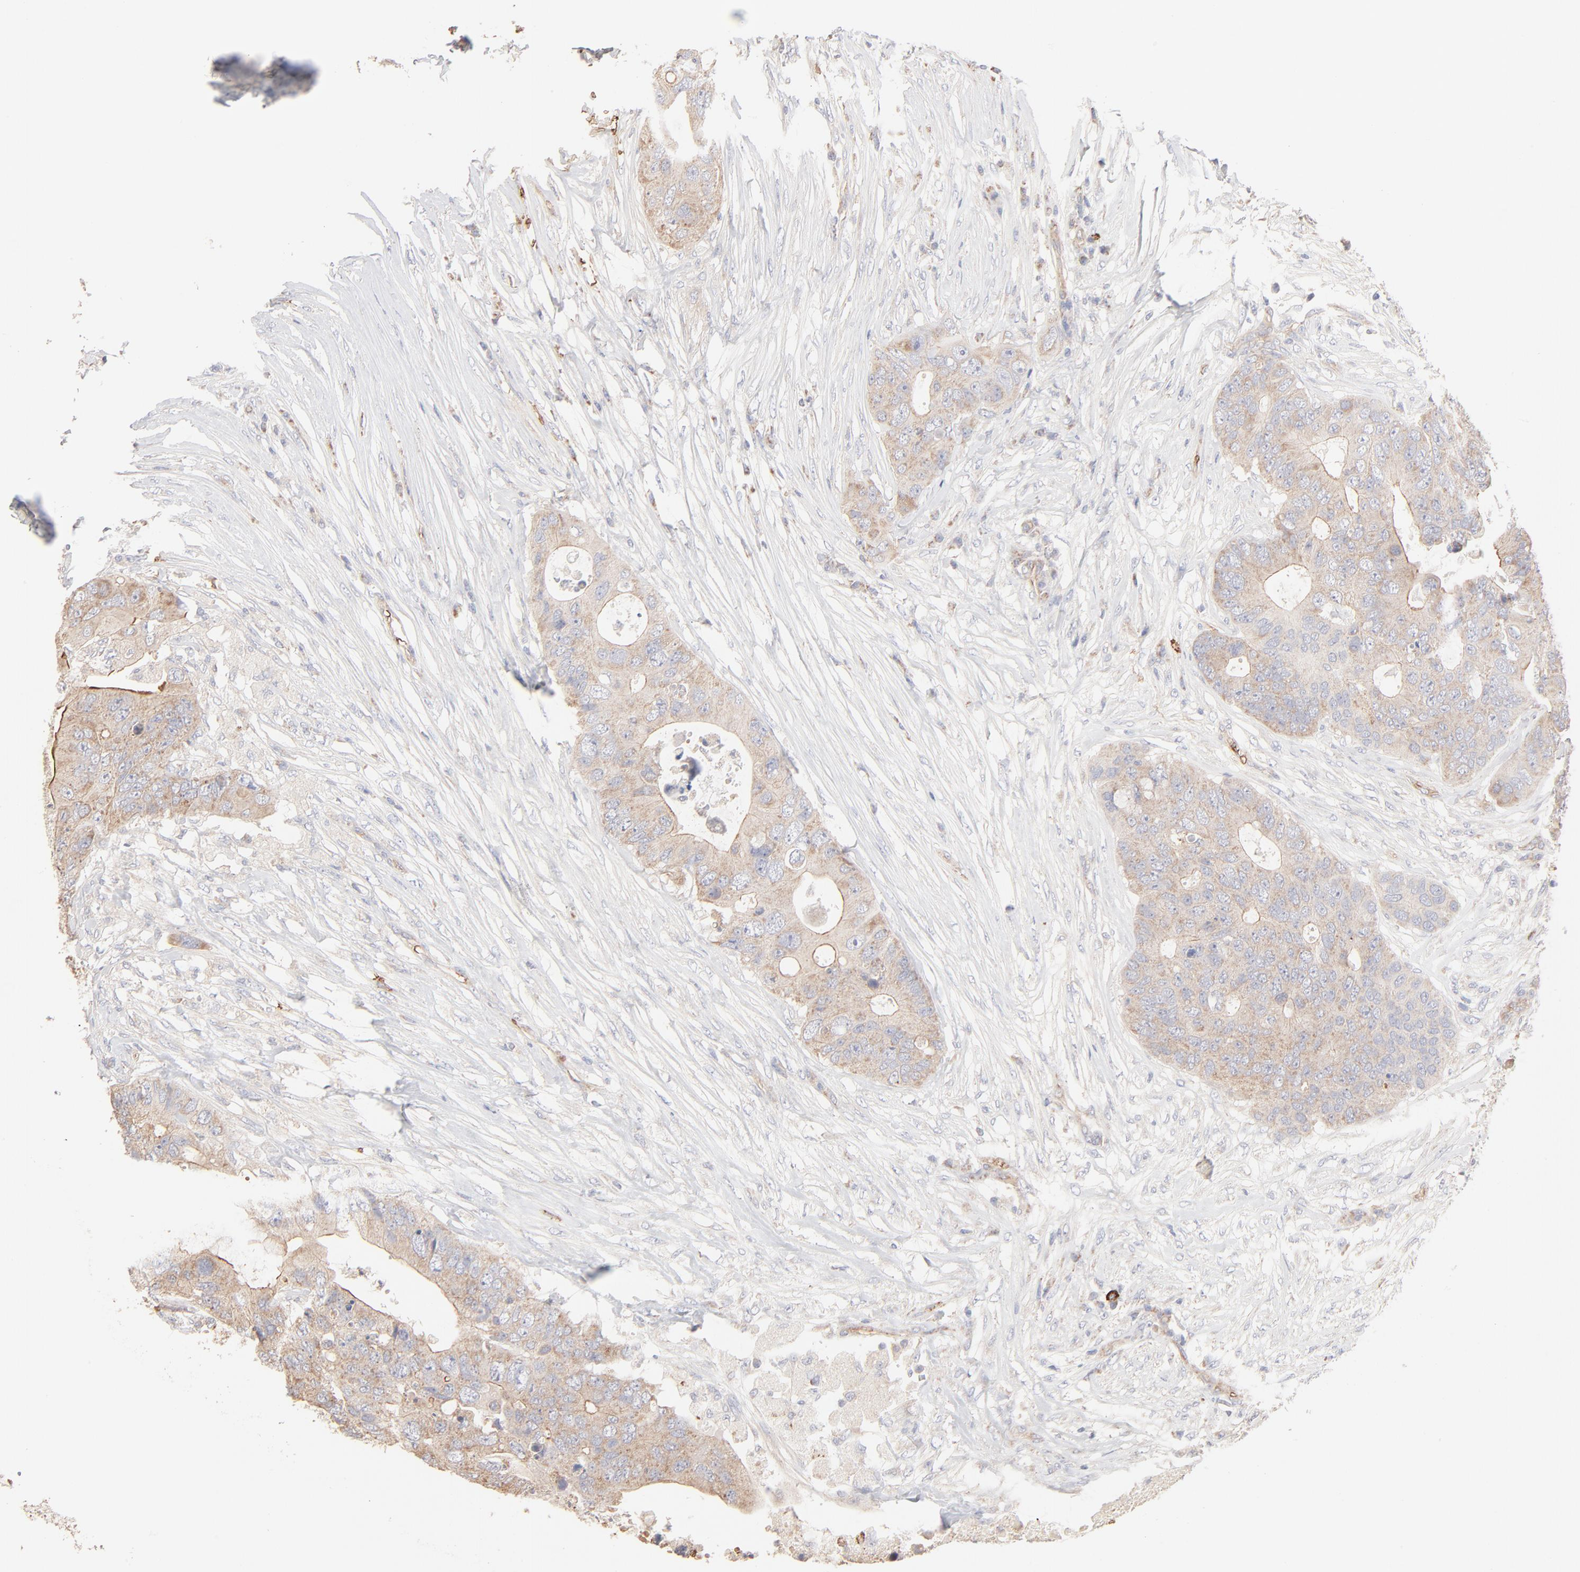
{"staining": {"intensity": "weak", "quantity": ">75%", "location": "cytoplasmic/membranous"}, "tissue": "colorectal cancer", "cell_type": "Tumor cells", "image_type": "cancer", "snomed": [{"axis": "morphology", "description": "Adenocarcinoma, NOS"}, {"axis": "topography", "description": "Colon"}], "caption": "High-magnification brightfield microscopy of colorectal cancer (adenocarcinoma) stained with DAB (brown) and counterstained with hematoxylin (blue). tumor cells exhibit weak cytoplasmic/membranous positivity is present in about>75% of cells.", "gene": "SPTB", "patient": {"sex": "male", "age": 71}}